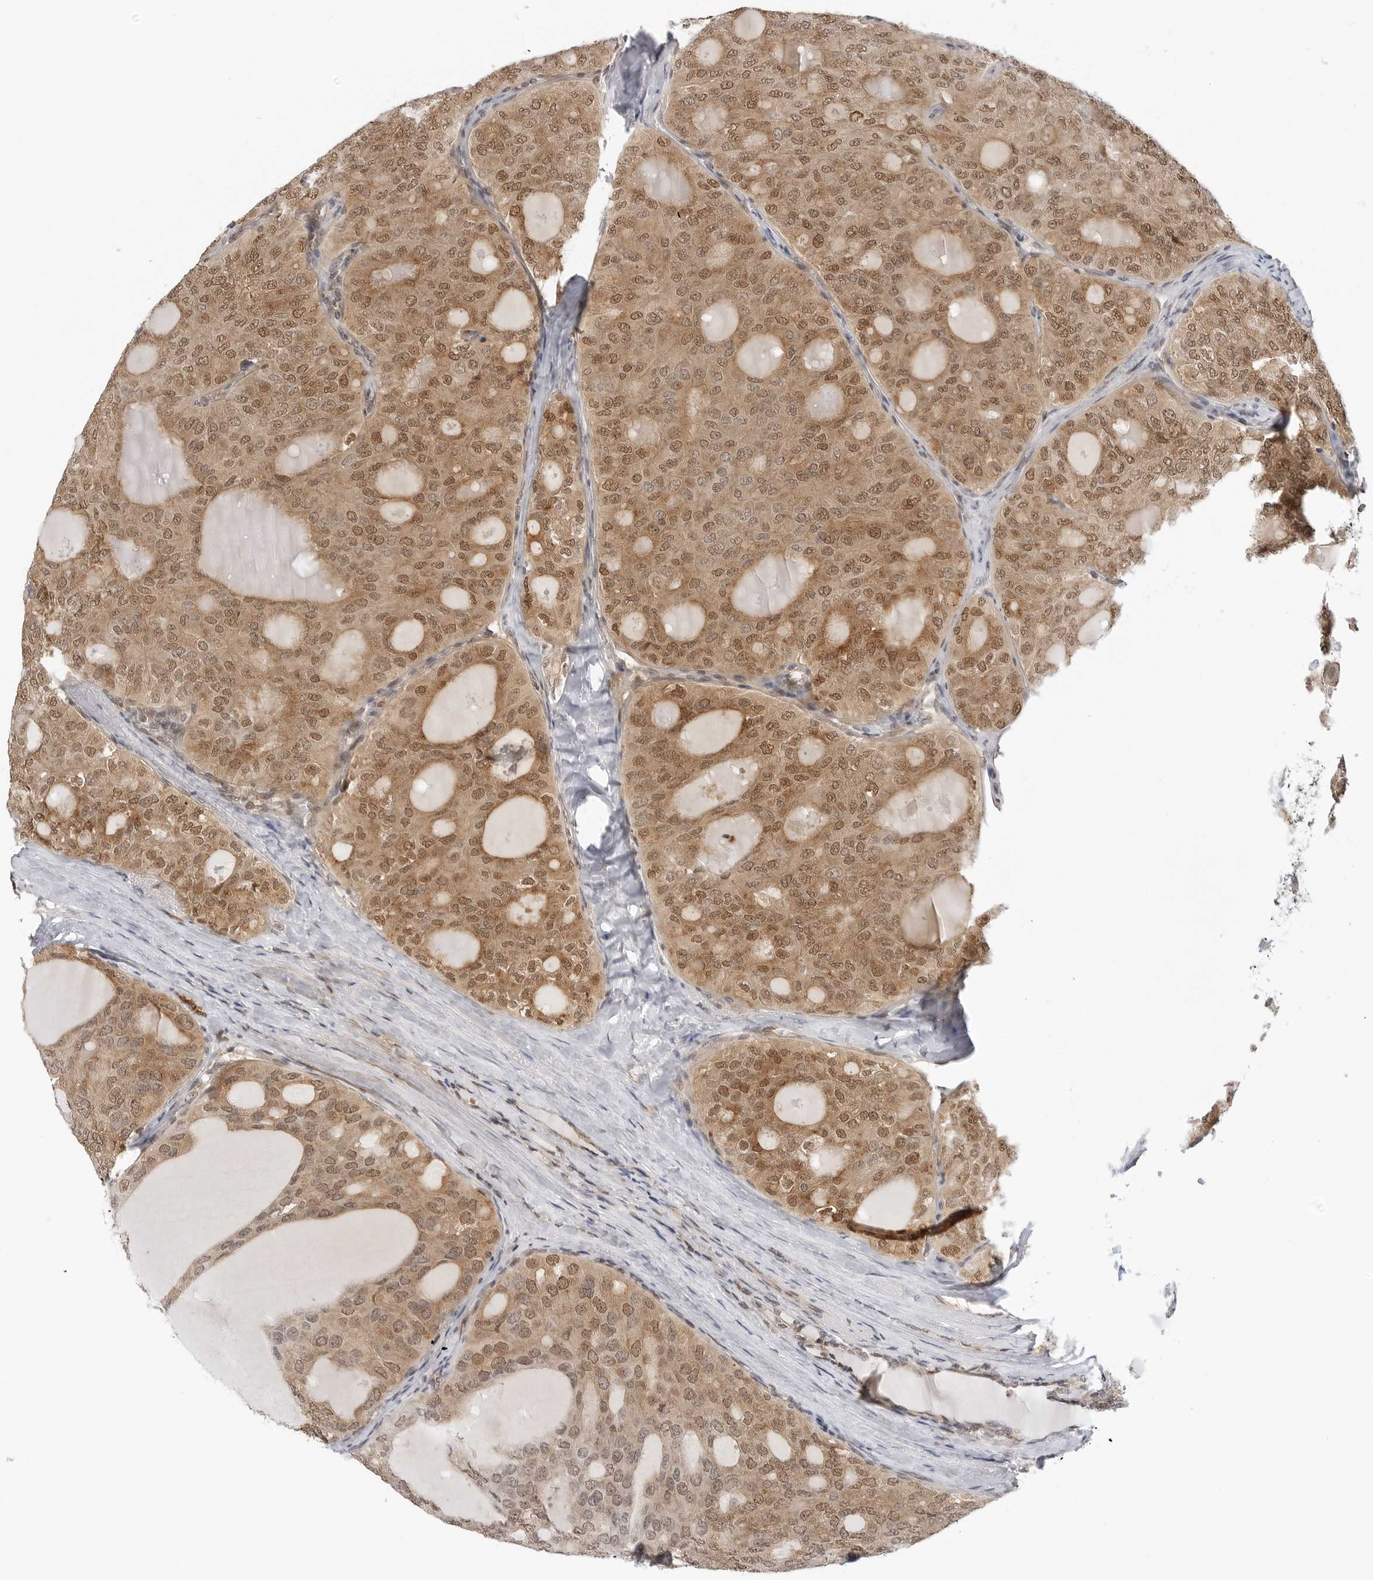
{"staining": {"intensity": "moderate", "quantity": ">75%", "location": "cytoplasmic/membranous,nuclear"}, "tissue": "thyroid cancer", "cell_type": "Tumor cells", "image_type": "cancer", "snomed": [{"axis": "morphology", "description": "Follicular adenoma carcinoma, NOS"}, {"axis": "topography", "description": "Thyroid gland"}], "caption": "There is medium levels of moderate cytoplasmic/membranous and nuclear expression in tumor cells of follicular adenoma carcinoma (thyroid), as demonstrated by immunohistochemical staining (brown color).", "gene": "MAP2K5", "patient": {"sex": "male", "age": 75}}